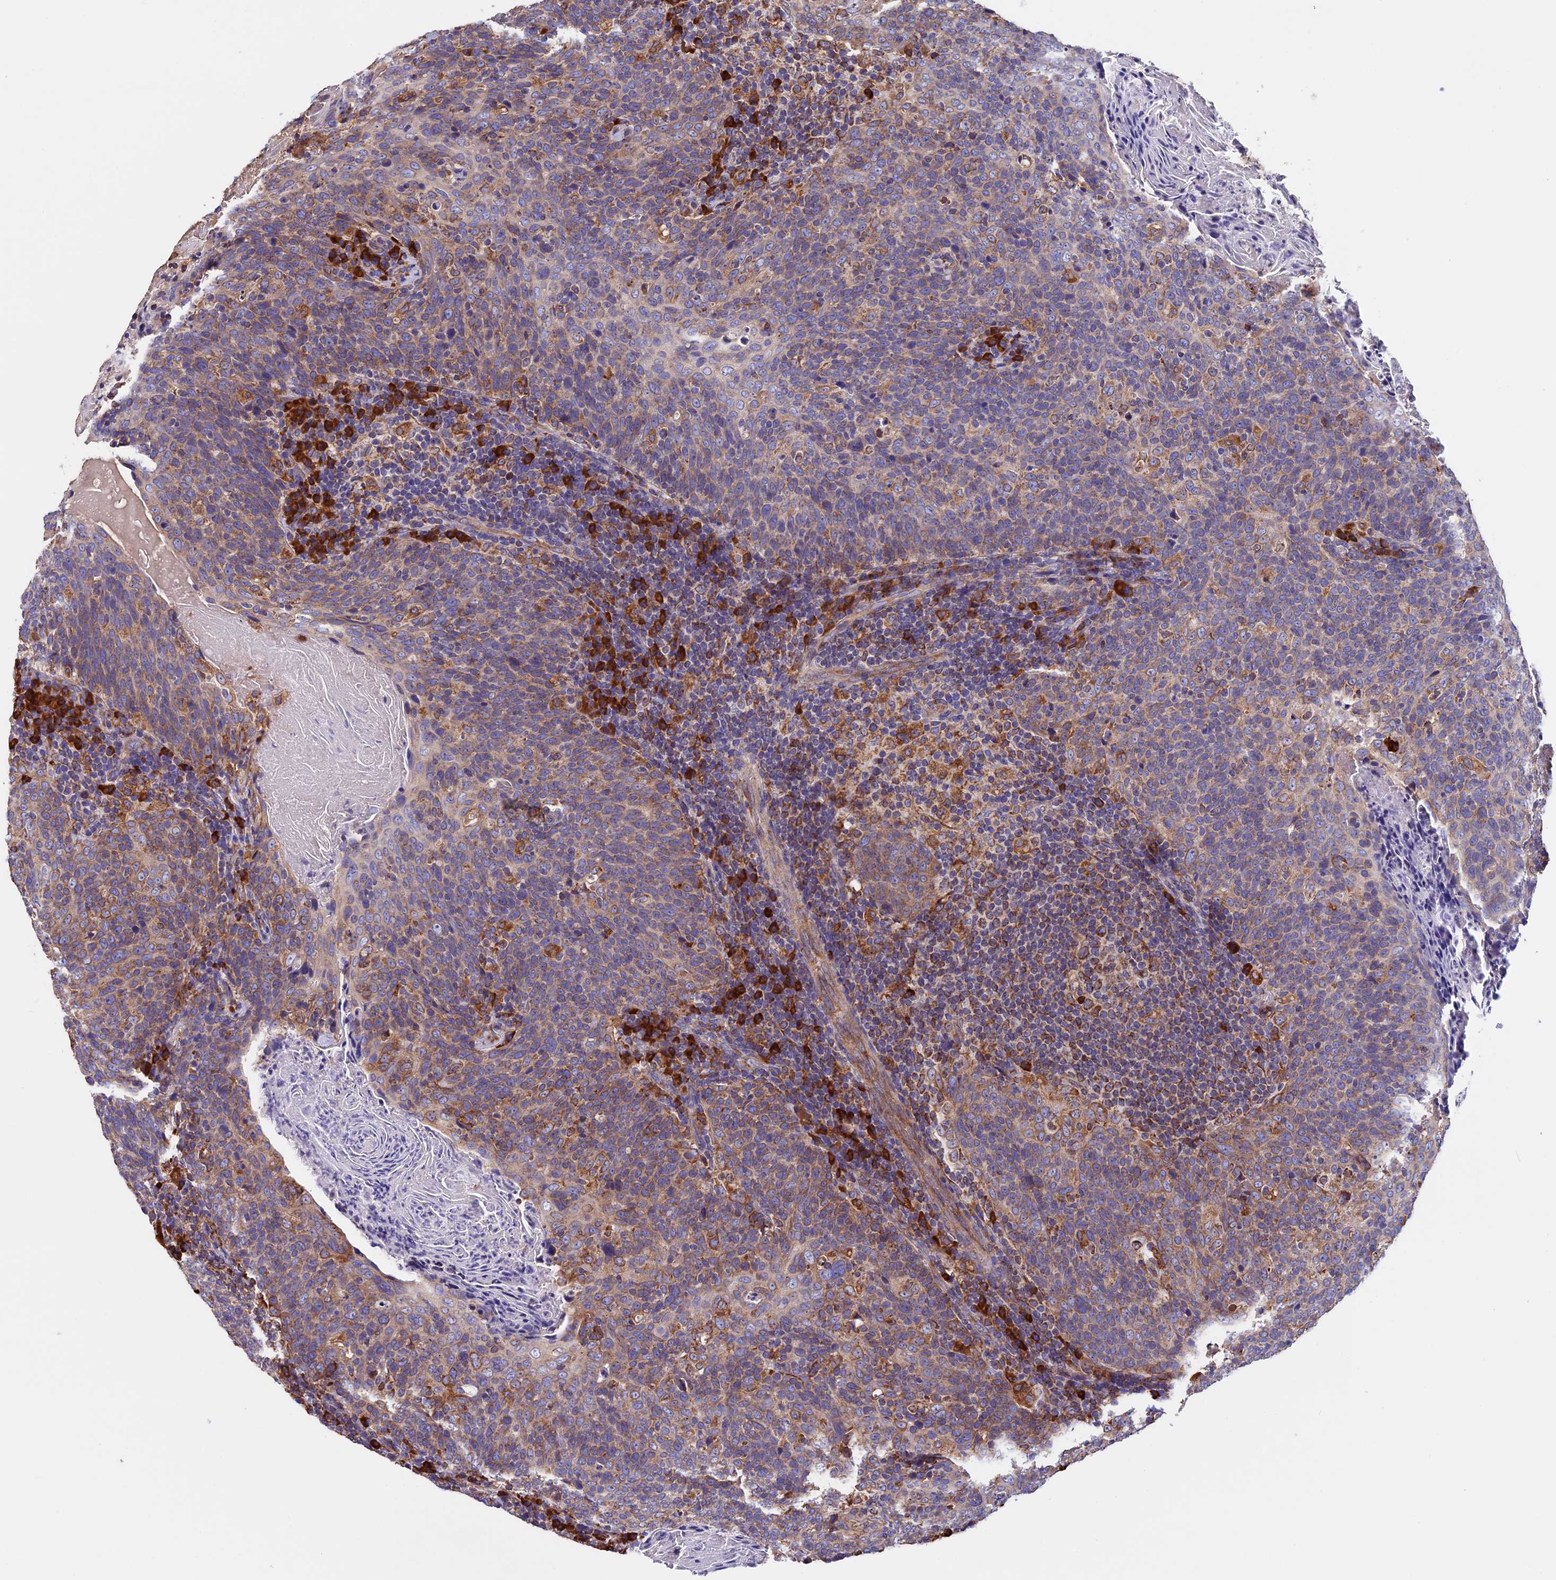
{"staining": {"intensity": "moderate", "quantity": ">75%", "location": "cytoplasmic/membranous"}, "tissue": "head and neck cancer", "cell_type": "Tumor cells", "image_type": "cancer", "snomed": [{"axis": "morphology", "description": "Squamous cell carcinoma, NOS"}, {"axis": "morphology", "description": "Squamous cell carcinoma, metastatic, NOS"}, {"axis": "topography", "description": "Lymph node"}, {"axis": "topography", "description": "Head-Neck"}], "caption": "Immunohistochemistry (IHC) (DAB (3,3'-diaminobenzidine)) staining of metastatic squamous cell carcinoma (head and neck) shows moderate cytoplasmic/membranous protein positivity in about >75% of tumor cells.", "gene": "BTBD3", "patient": {"sex": "male", "age": 62}}